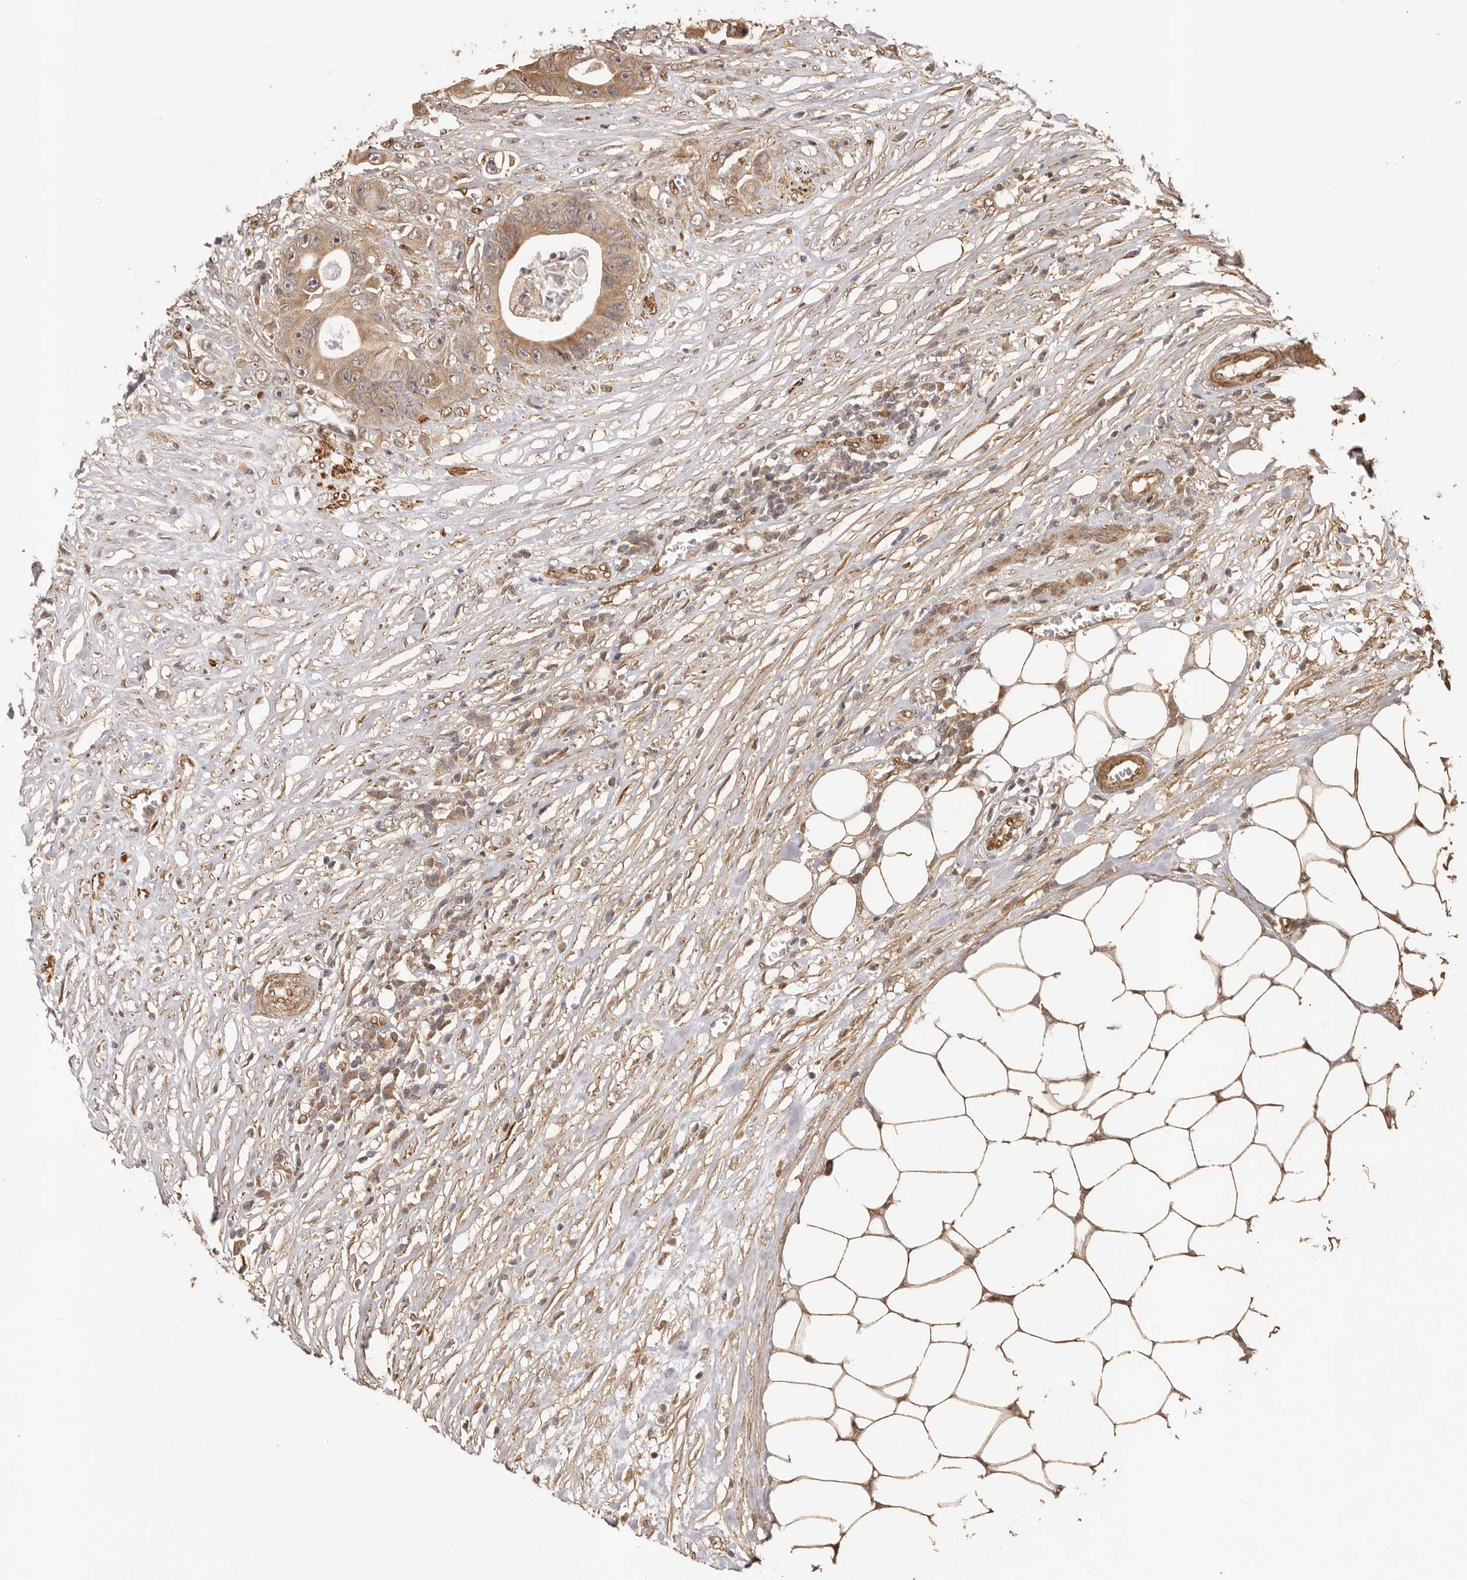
{"staining": {"intensity": "moderate", "quantity": ">75%", "location": "cytoplasmic/membranous"}, "tissue": "colorectal cancer", "cell_type": "Tumor cells", "image_type": "cancer", "snomed": [{"axis": "morphology", "description": "Adenocarcinoma, NOS"}, {"axis": "topography", "description": "Colon"}], "caption": "Immunohistochemistry (IHC) of human colorectal adenocarcinoma displays medium levels of moderate cytoplasmic/membranous positivity in about >75% of tumor cells.", "gene": "UBR2", "patient": {"sex": "female", "age": 46}}